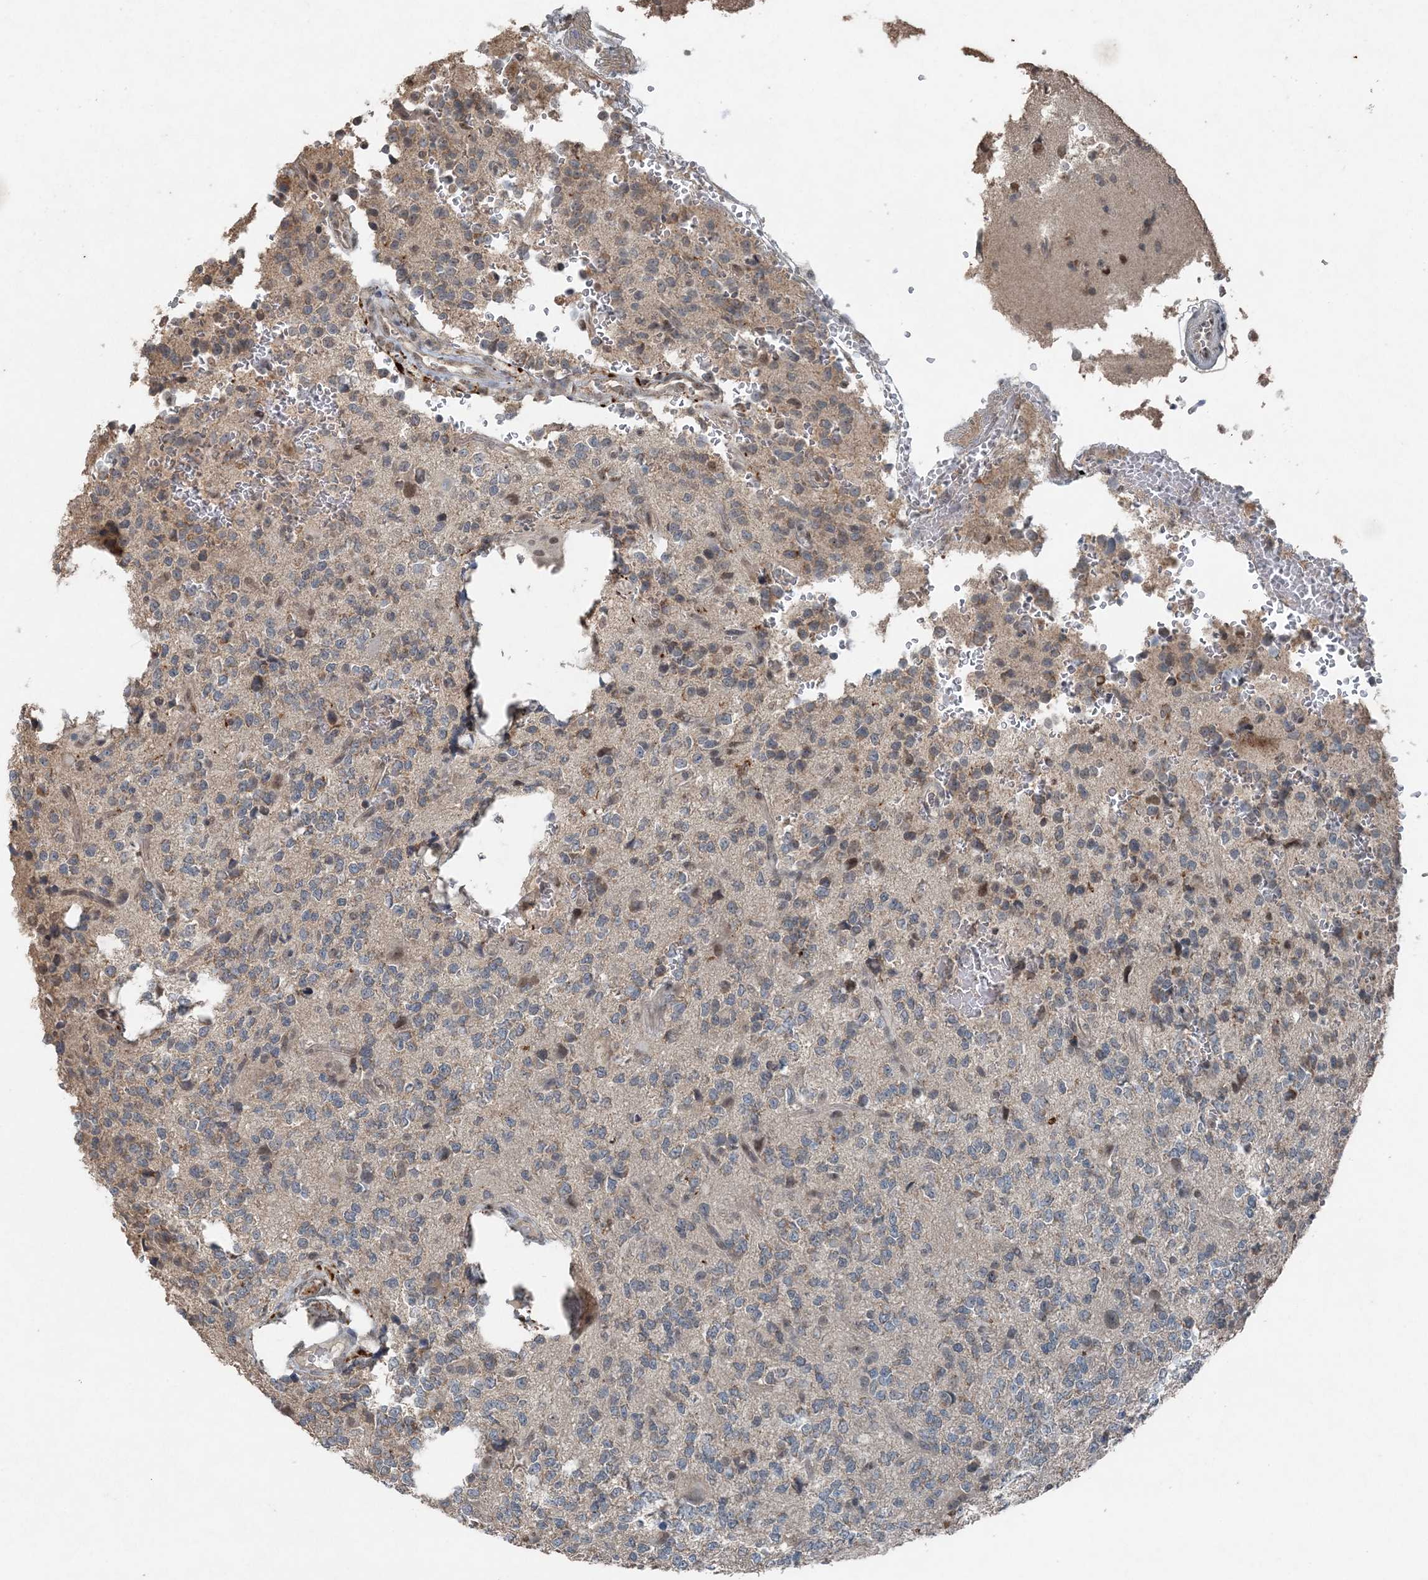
{"staining": {"intensity": "negative", "quantity": "none", "location": "none"}, "tissue": "glioma", "cell_type": "Tumor cells", "image_type": "cancer", "snomed": [{"axis": "morphology", "description": "Glioma, malignant, High grade"}, {"axis": "topography", "description": "Brain"}], "caption": "Tumor cells show no significant positivity in malignant glioma (high-grade).", "gene": "VSIG2", "patient": {"sex": "female", "age": 62}}